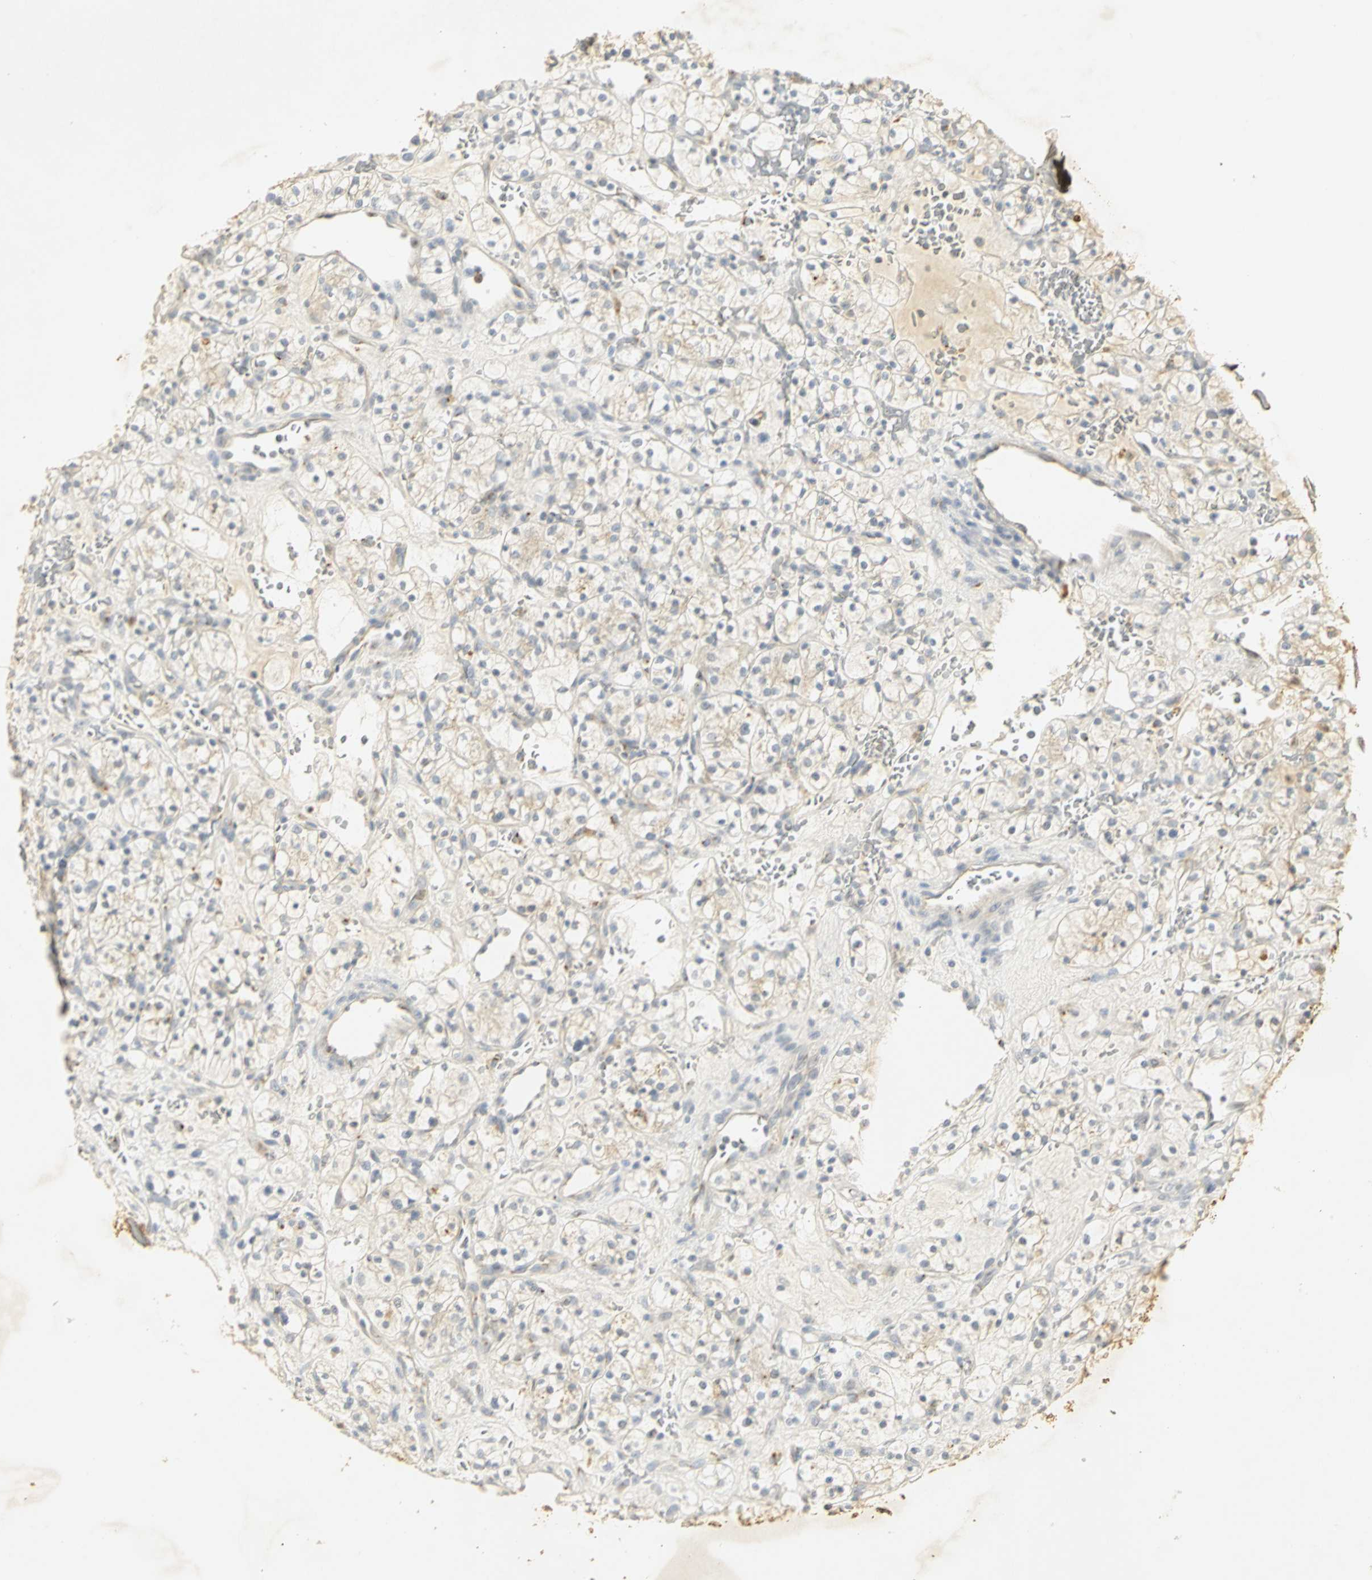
{"staining": {"intensity": "weak", "quantity": "25%-75%", "location": "cytoplasmic/membranous"}, "tissue": "renal cancer", "cell_type": "Tumor cells", "image_type": "cancer", "snomed": [{"axis": "morphology", "description": "Adenocarcinoma, NOS"}, {"axis": "topography", "description": "Kidney"}], "caption": "An immunohistochemistry (IHC) photomicrograph of neoplastic tissue is shown. Protein staining in brown highlights weak cytoplasmic/membranous positivity in renal cancer (adenocarcinoma) within tumor cells.", "gene": "TM9SF2", "patient": {"sex": "female", "age": 60}}